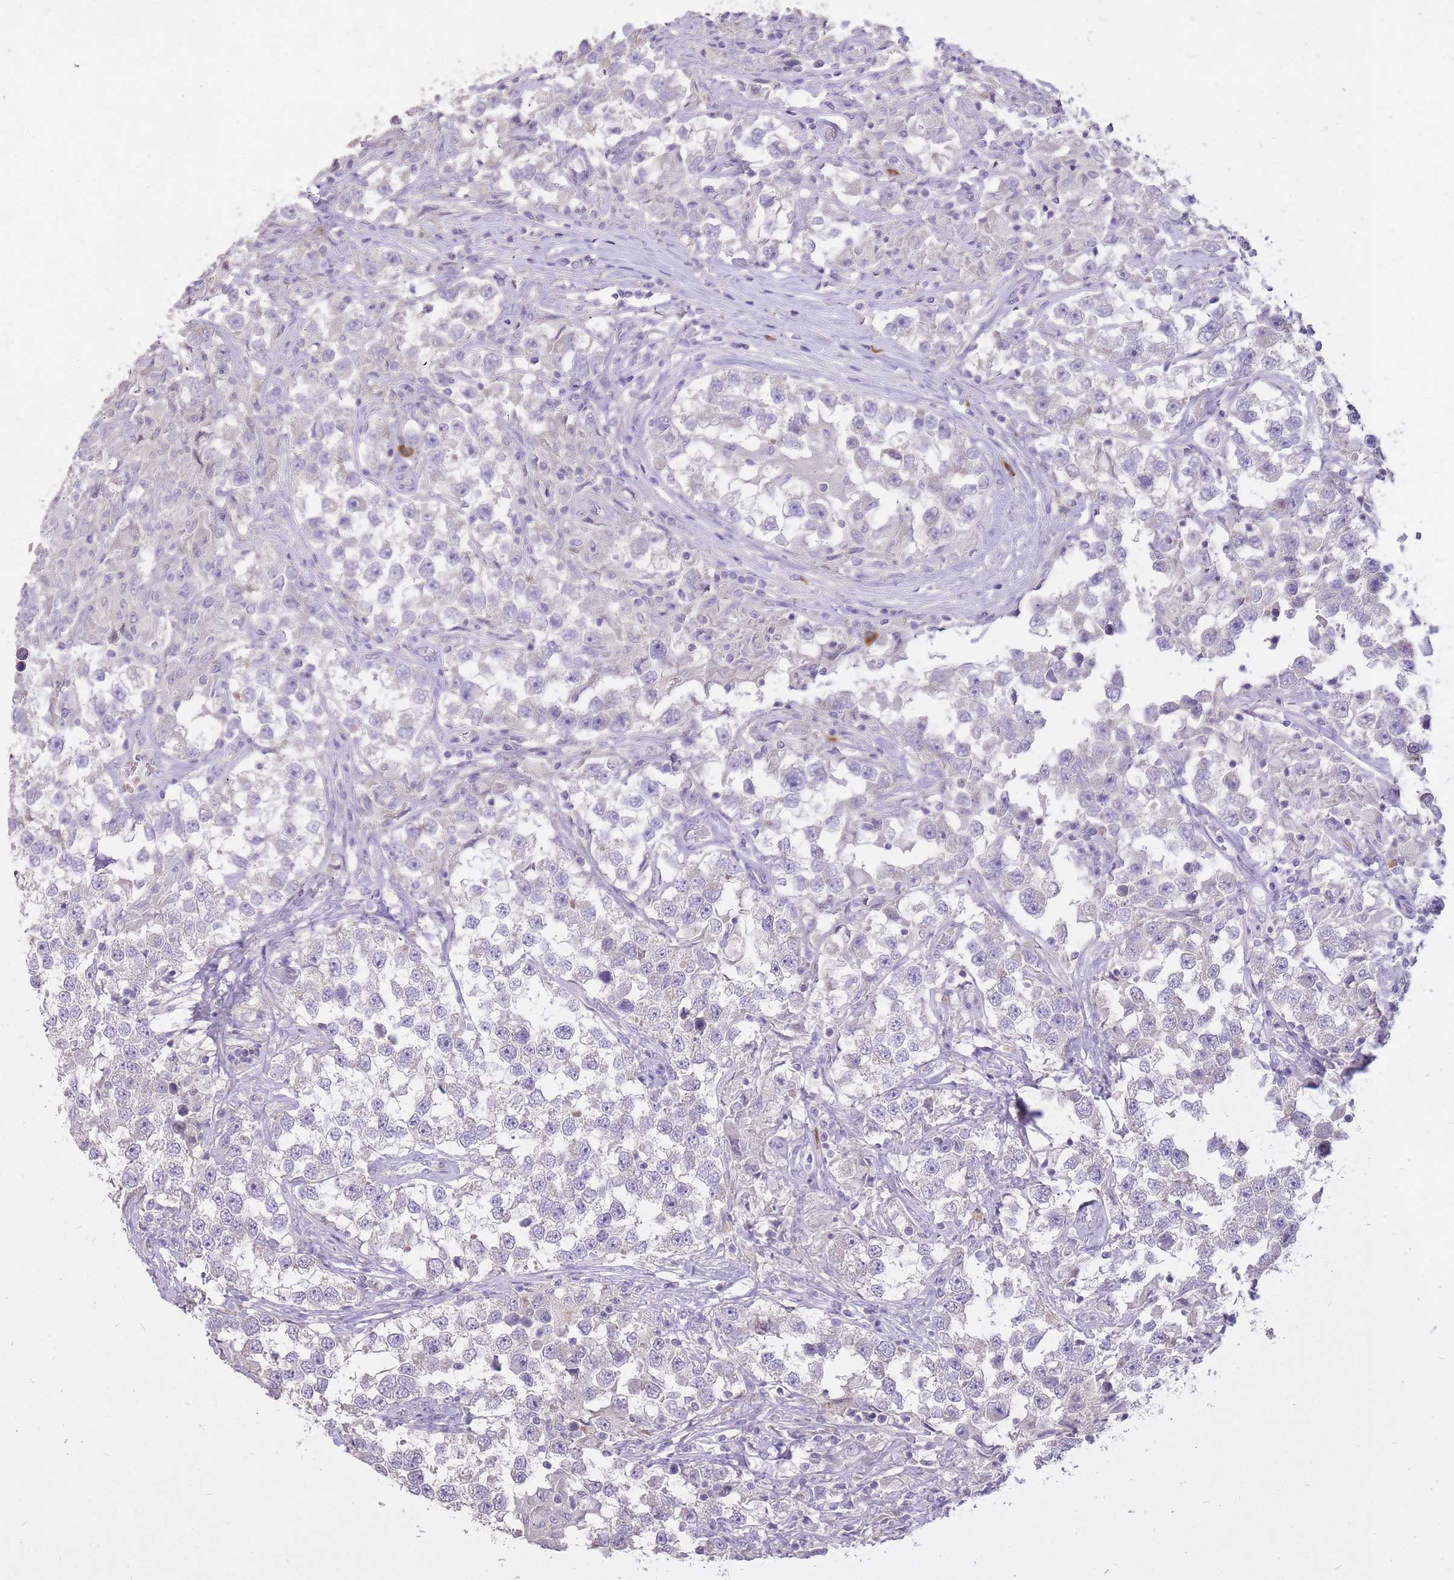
{"staining": {"intensity": "negative", "quantity": "none", "location": "none"}, "tissue": "testis cancer", "cell_type": "Tumor cells", "image_type": "cancer", "snomed": [{"axis": "morphology", "description": "Seminoma, NOS"}, {"axis": "topography", "description": "Testis"}], "caption": "Immunohistochemistry histopathology image of neoplastic tissue: seminoma (testis) stained with DAB demonstrates no significant protein expression in tumor cells.", "gene": "FRG2C", "patient": {"sex": "male", "age": 46}}